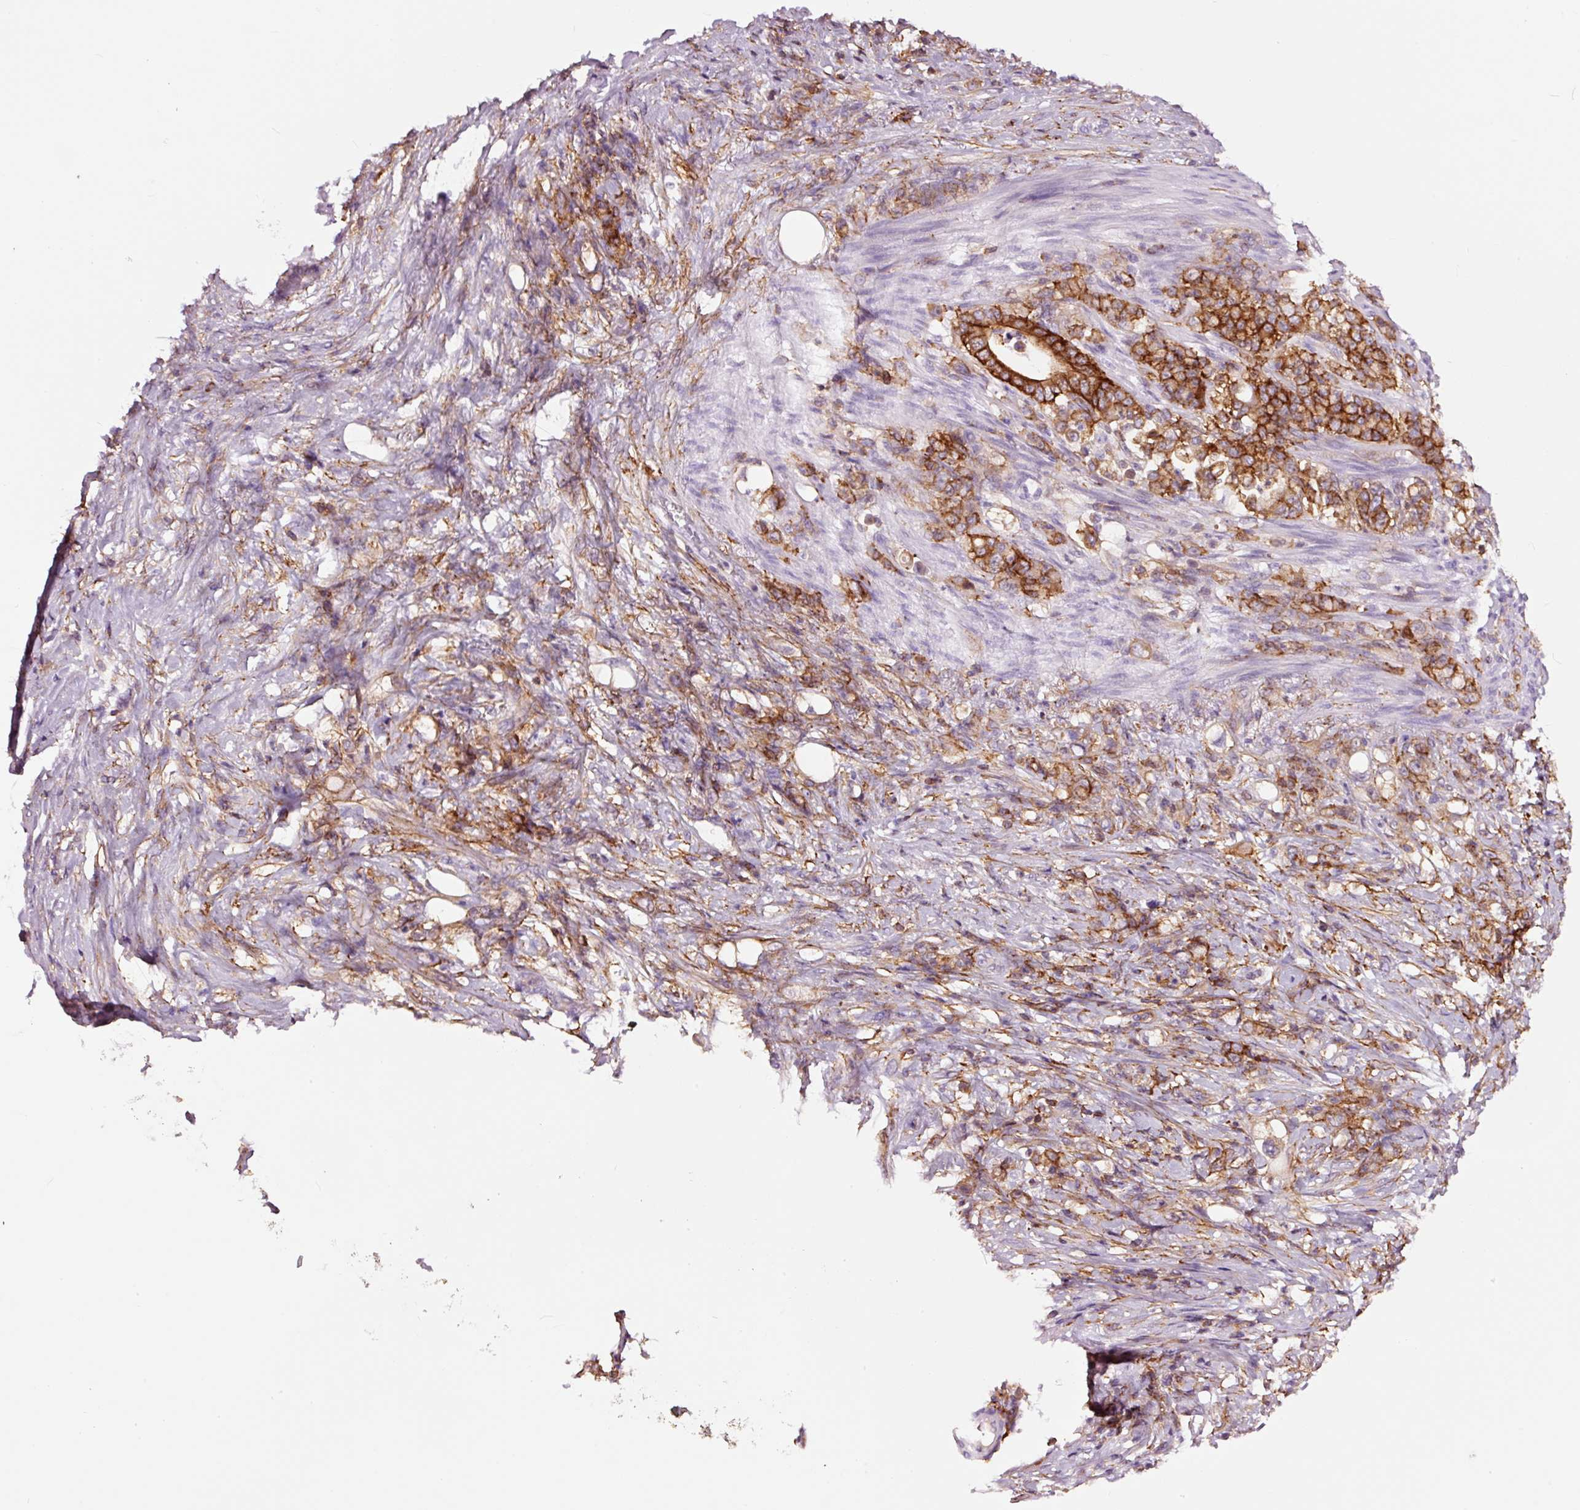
{"staining": {"intensity": "strong", "quantity": ">75%", "location": "cytoplasmic/membranous"}, "tissue": "stomach cancer", "cell_type": "Tumor cells", "image_type": "cancer", "snomed": [{"axis": "morphology", "description": "Adenocarcinoma, NOS"}, {"axis": "topography", "description": "Stomach"}], "caption": "Approximately >75% of tumor cells in human stomach adenocarcinoma show strong cytoplasmic/membranous protein expression as visualized by brown immunohistochemical staining.", "gene": "ADD3", "patient": {"sex": "female", "age": 79}}